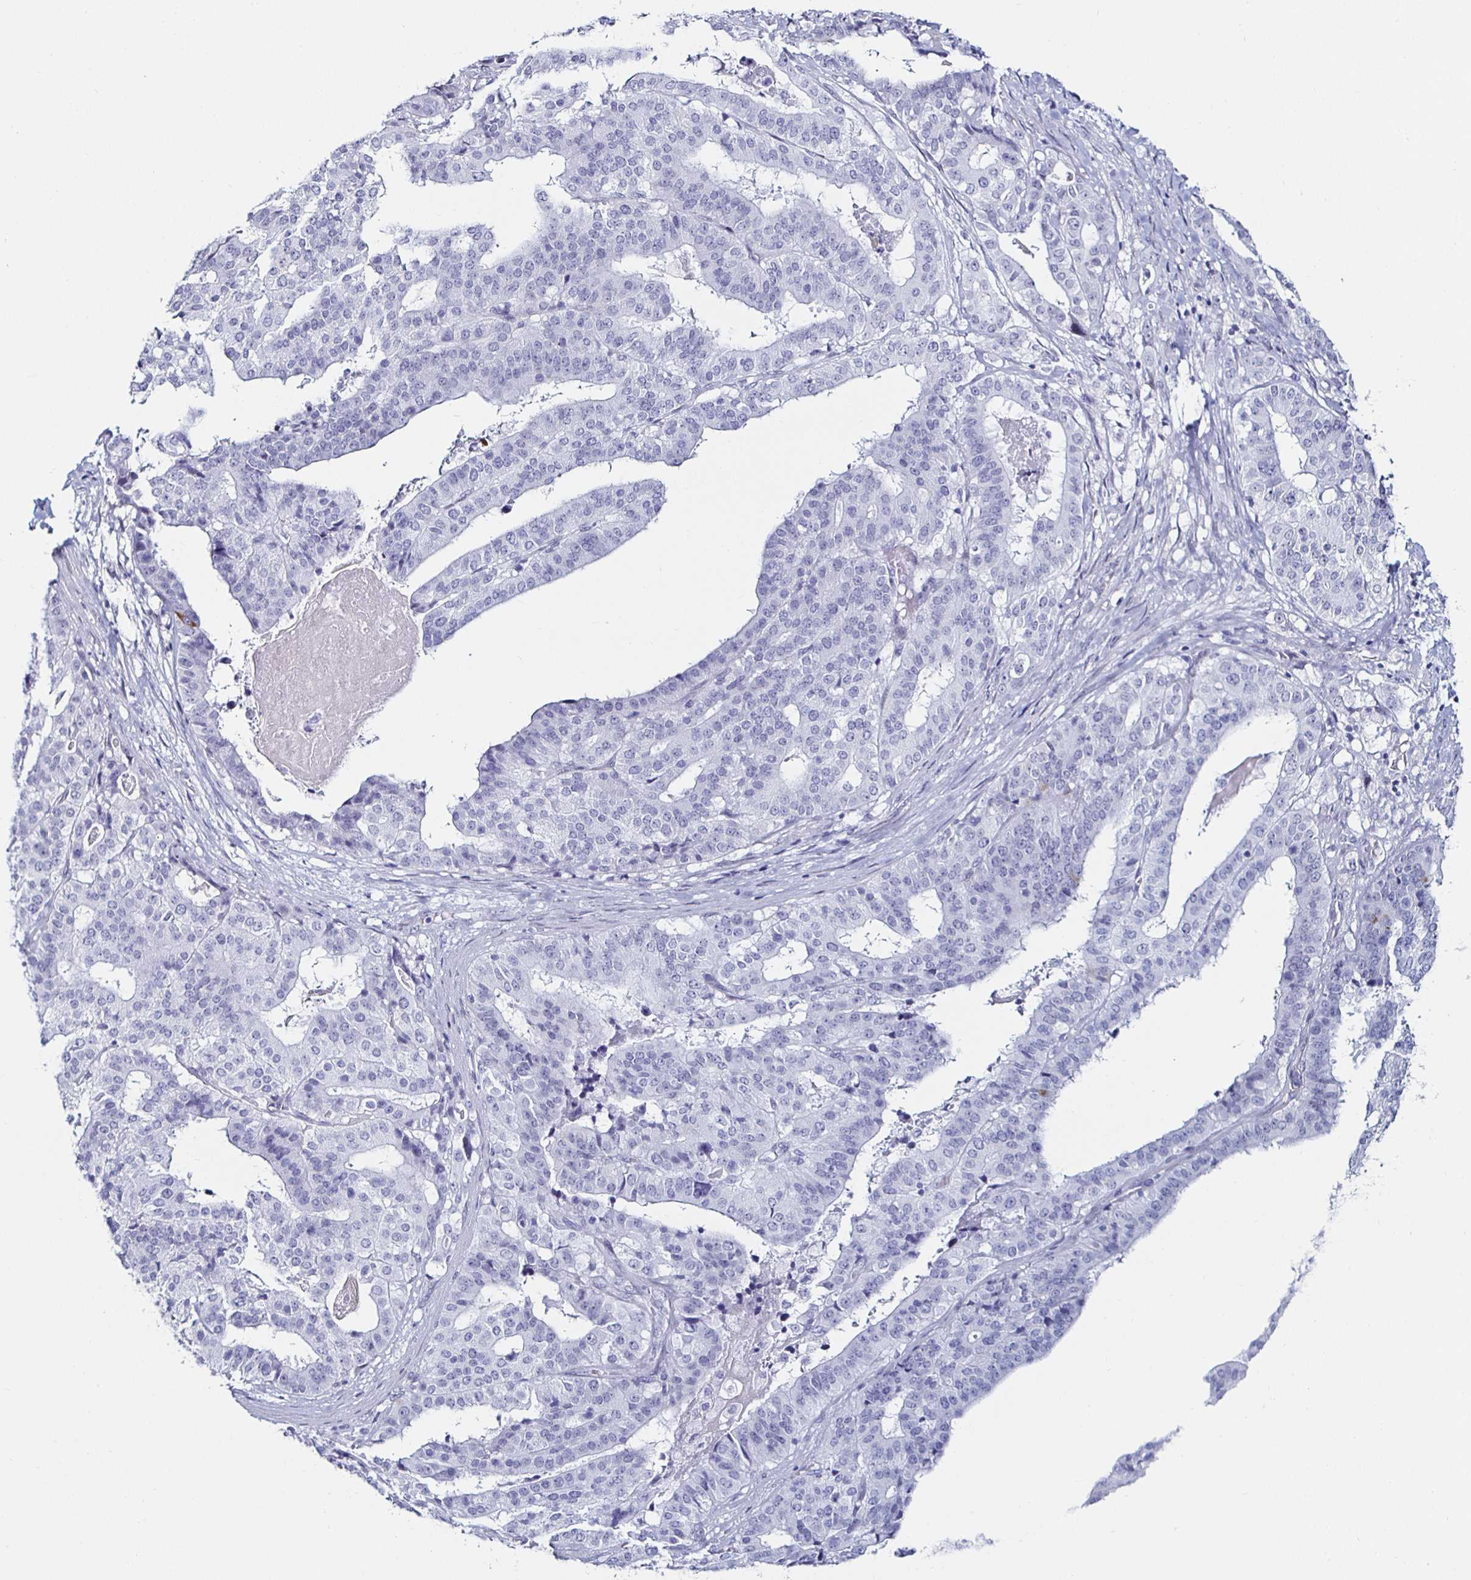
{"staining": {"intensity": "negative", "quantity": "none", "location": "none"}, "tissue": "stomach cancer", "cell_type": "Tumor cells", "image_type": "cancer", "snomed": [{"axis": "morphology", "description": "Adenocarcinoma, NOS"}, {"axis": "topography", "description": "Stomach"}], "caption": "Stomach cancer was stained to show a protein in brown. There is no significant staining in tumor cells.", "gene": "KRT4", "patient": {"sex": "male", "age": 48}}